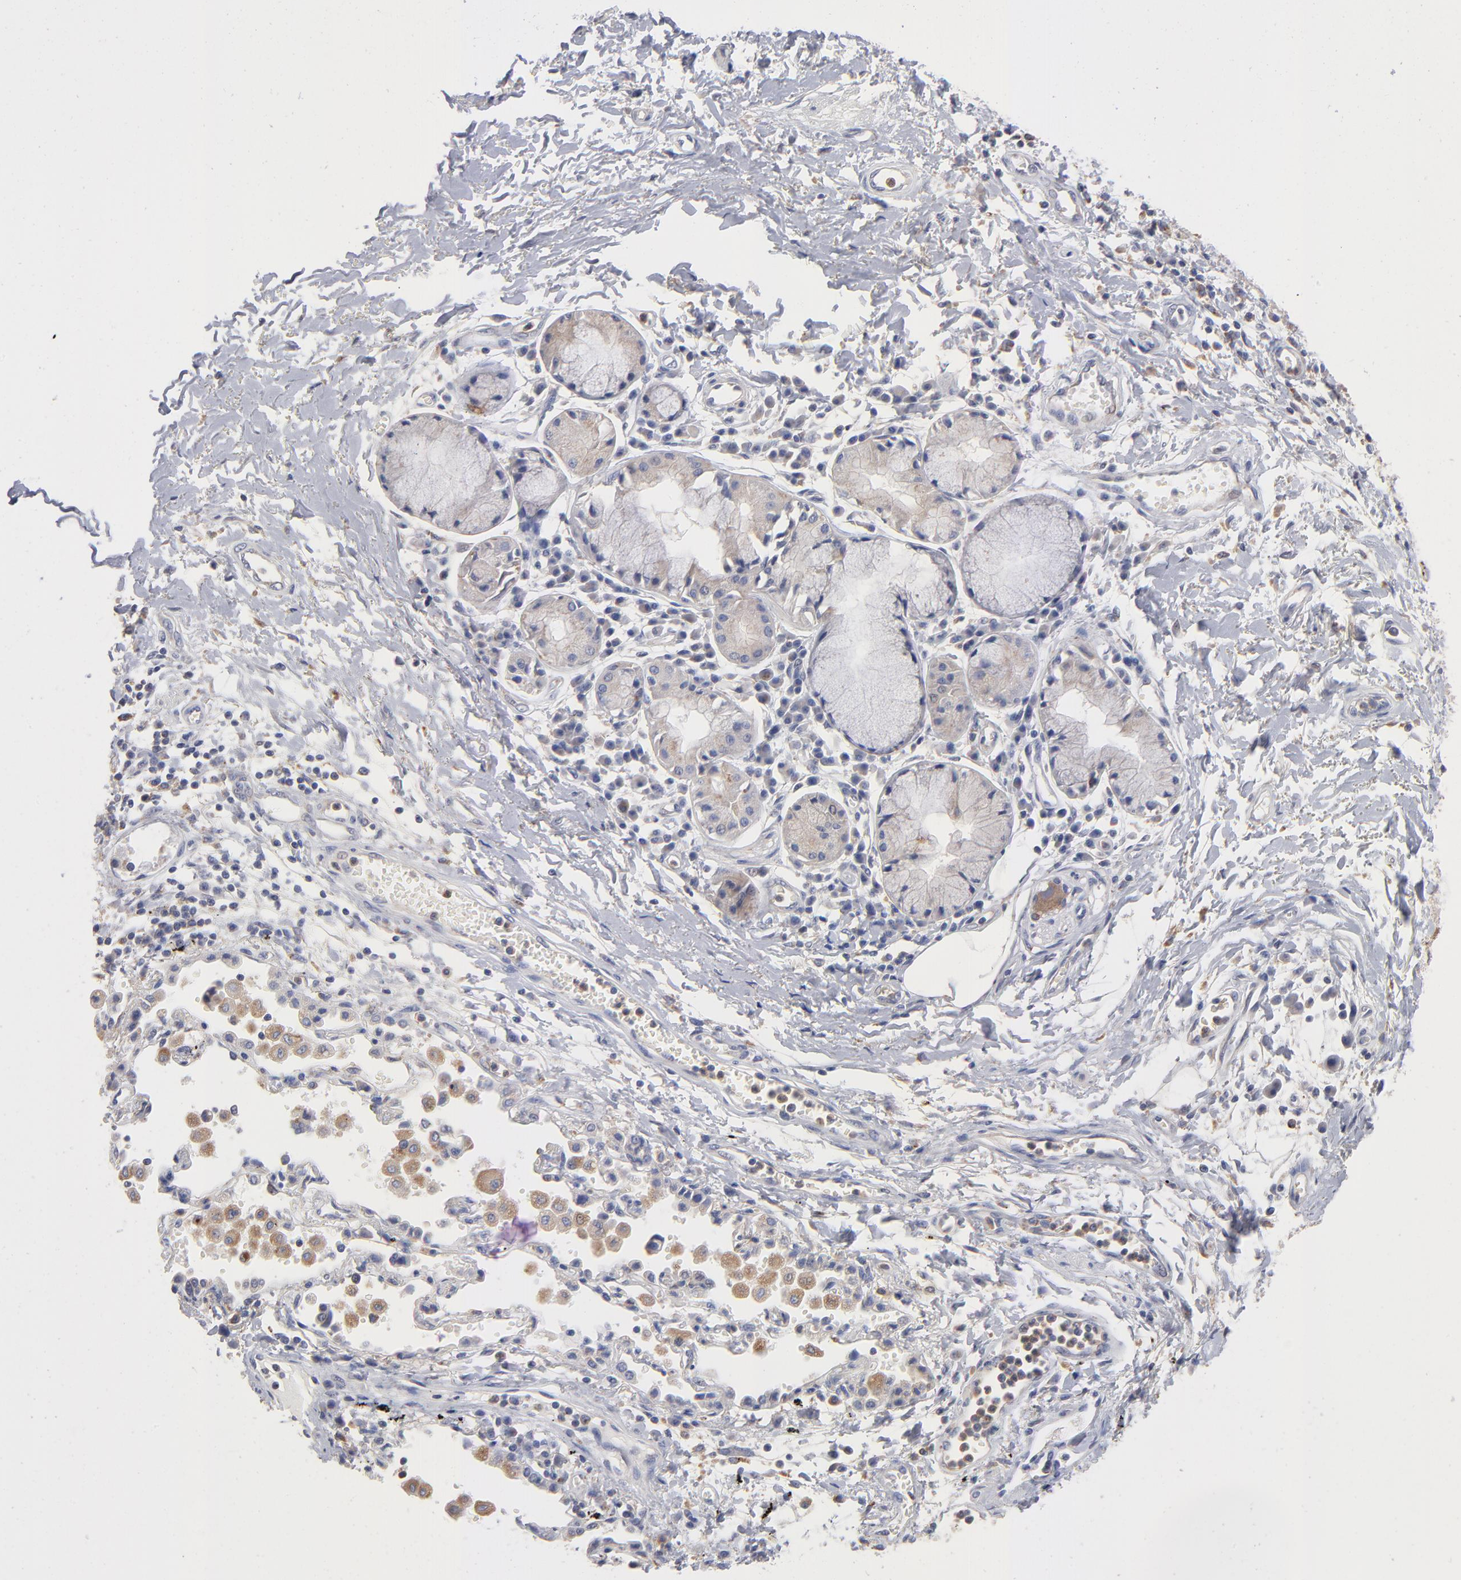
{"staining": {"intensity": "negative", "quantity": "none", "location": "none"}, "tissue": "adipose tissue", "cell_type": "Adipocytes", "image_type": "normal", "snomed": [{"axis": "morphology", "description": "Normal tissue, NOS"}, {"axis": "morphology", "description": "Adenocarcinoma, NOS"}, {"axis": "topography", "description": "Cartilage tissue"}, {"axis": "topography", "description": "Bronchus"}, {"axis": "topography", "description": "Lung"}], "caption": "DAB immunohistochemical staining of unremarkable human adipose tissue reveals no significant expression in adipocytes. (Stains: DAB immunohistochemistry with hematoxylin counter stain, Microscopy: brightfield microscopy at high magnification).", "gene": "RRAGA", "patient": {"sex": "female", "age": 67}}